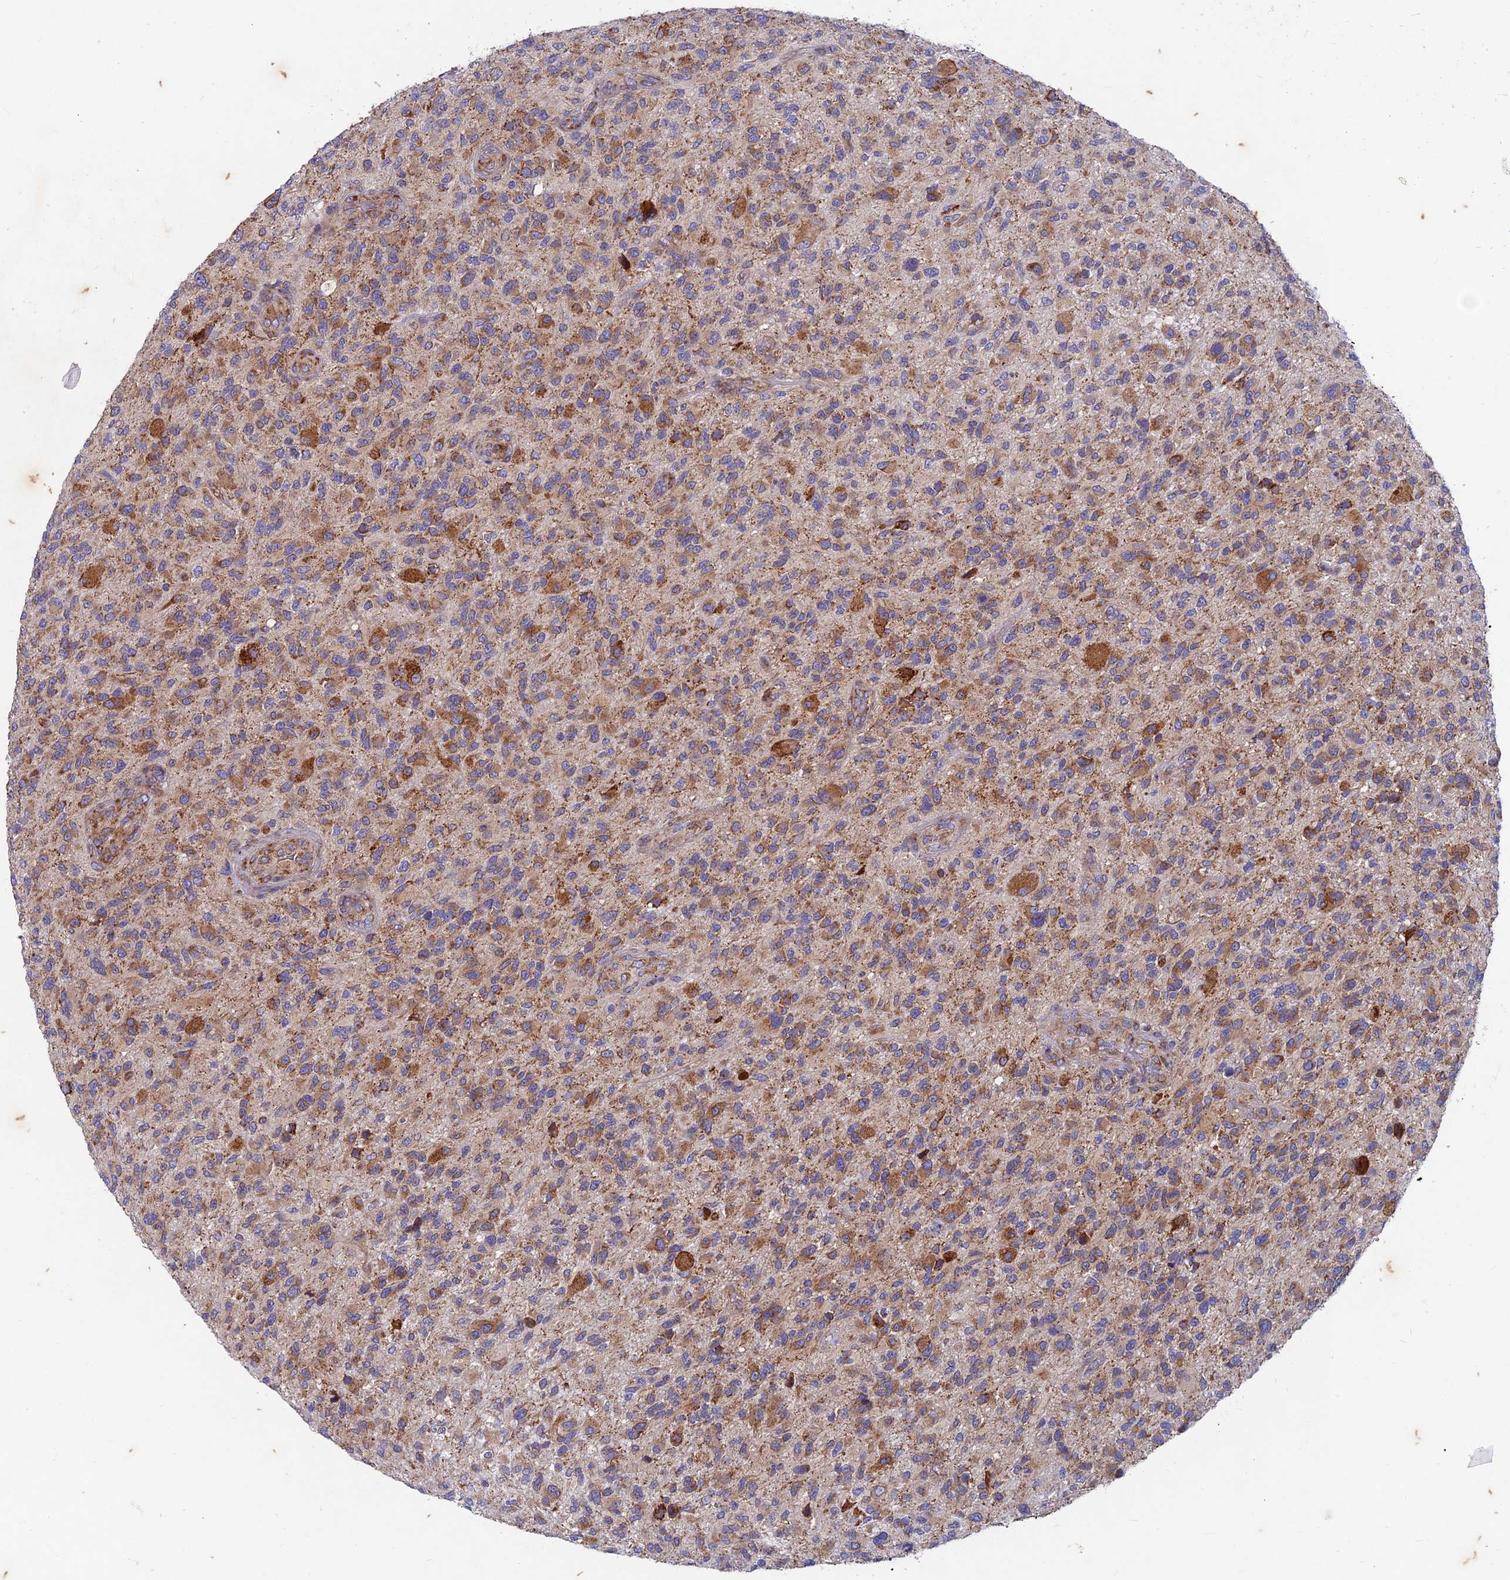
{"staining": {"intensity": "moderate", "quantity": ">75%", "location": "cytoplasmic/membranous"}, "tissue": "glioma", "cell_type": "Tumor cells", "image_type": "cancer", "snomed": [{"axis": "morphology", "description": "Glioma, malignant, High grade"}, {"axis": "topography", "description": "Brain"}], "caption": "Immunohistochemistry (IHC) histopathology image of human malignant glioma (high-grade) stained for a protein (brown), which shows medium levels of moderate cytoplasmic/membranous expression in approximately >75% of tumor cells.", "gene": "AP4S1", "patient": {"sex": "male", "age": 47}}